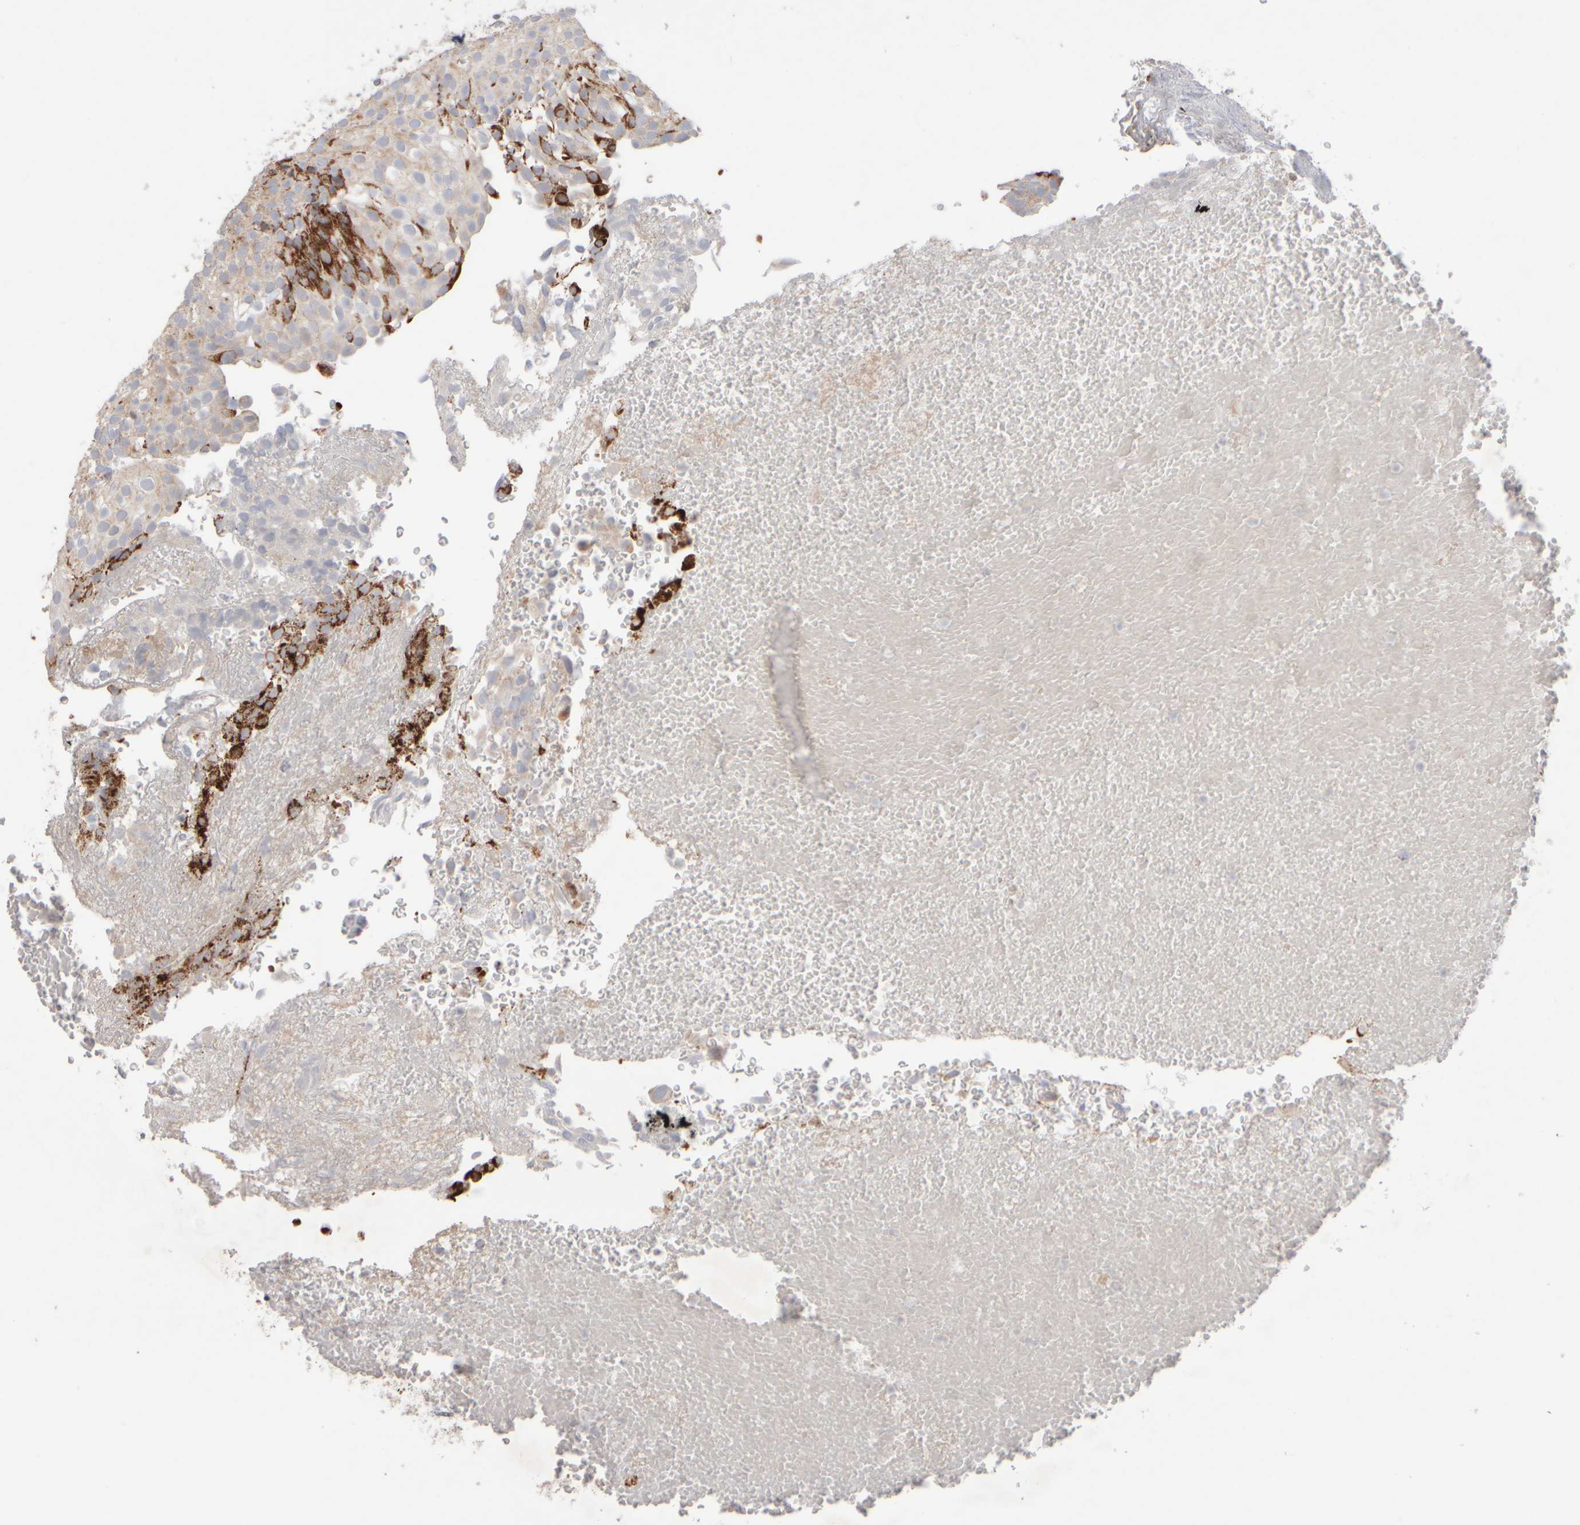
{"staining": {"intensity": "strong", "quantity": "<25%", "location": "cytoplasmic/membranous"}, "tissue": "urothelial cancer", "cell_type": "Tumor cells", "image_type": "cancer", "snomed": [{"axis": "morphology", "description": "Urothelial carcinoma, Low grade"}, {"axis": "topography", "description": "Urinary bladder"}], "caption": "A high-resolution histopathology image shows IHC staining of low-grade urothelial carcinoma, which demonstrates strong cytoplasmic/membranous staining in about <25% of tumor cells.", "gene": "CHADL", "patient": {"sex": "male", "age": 78}}